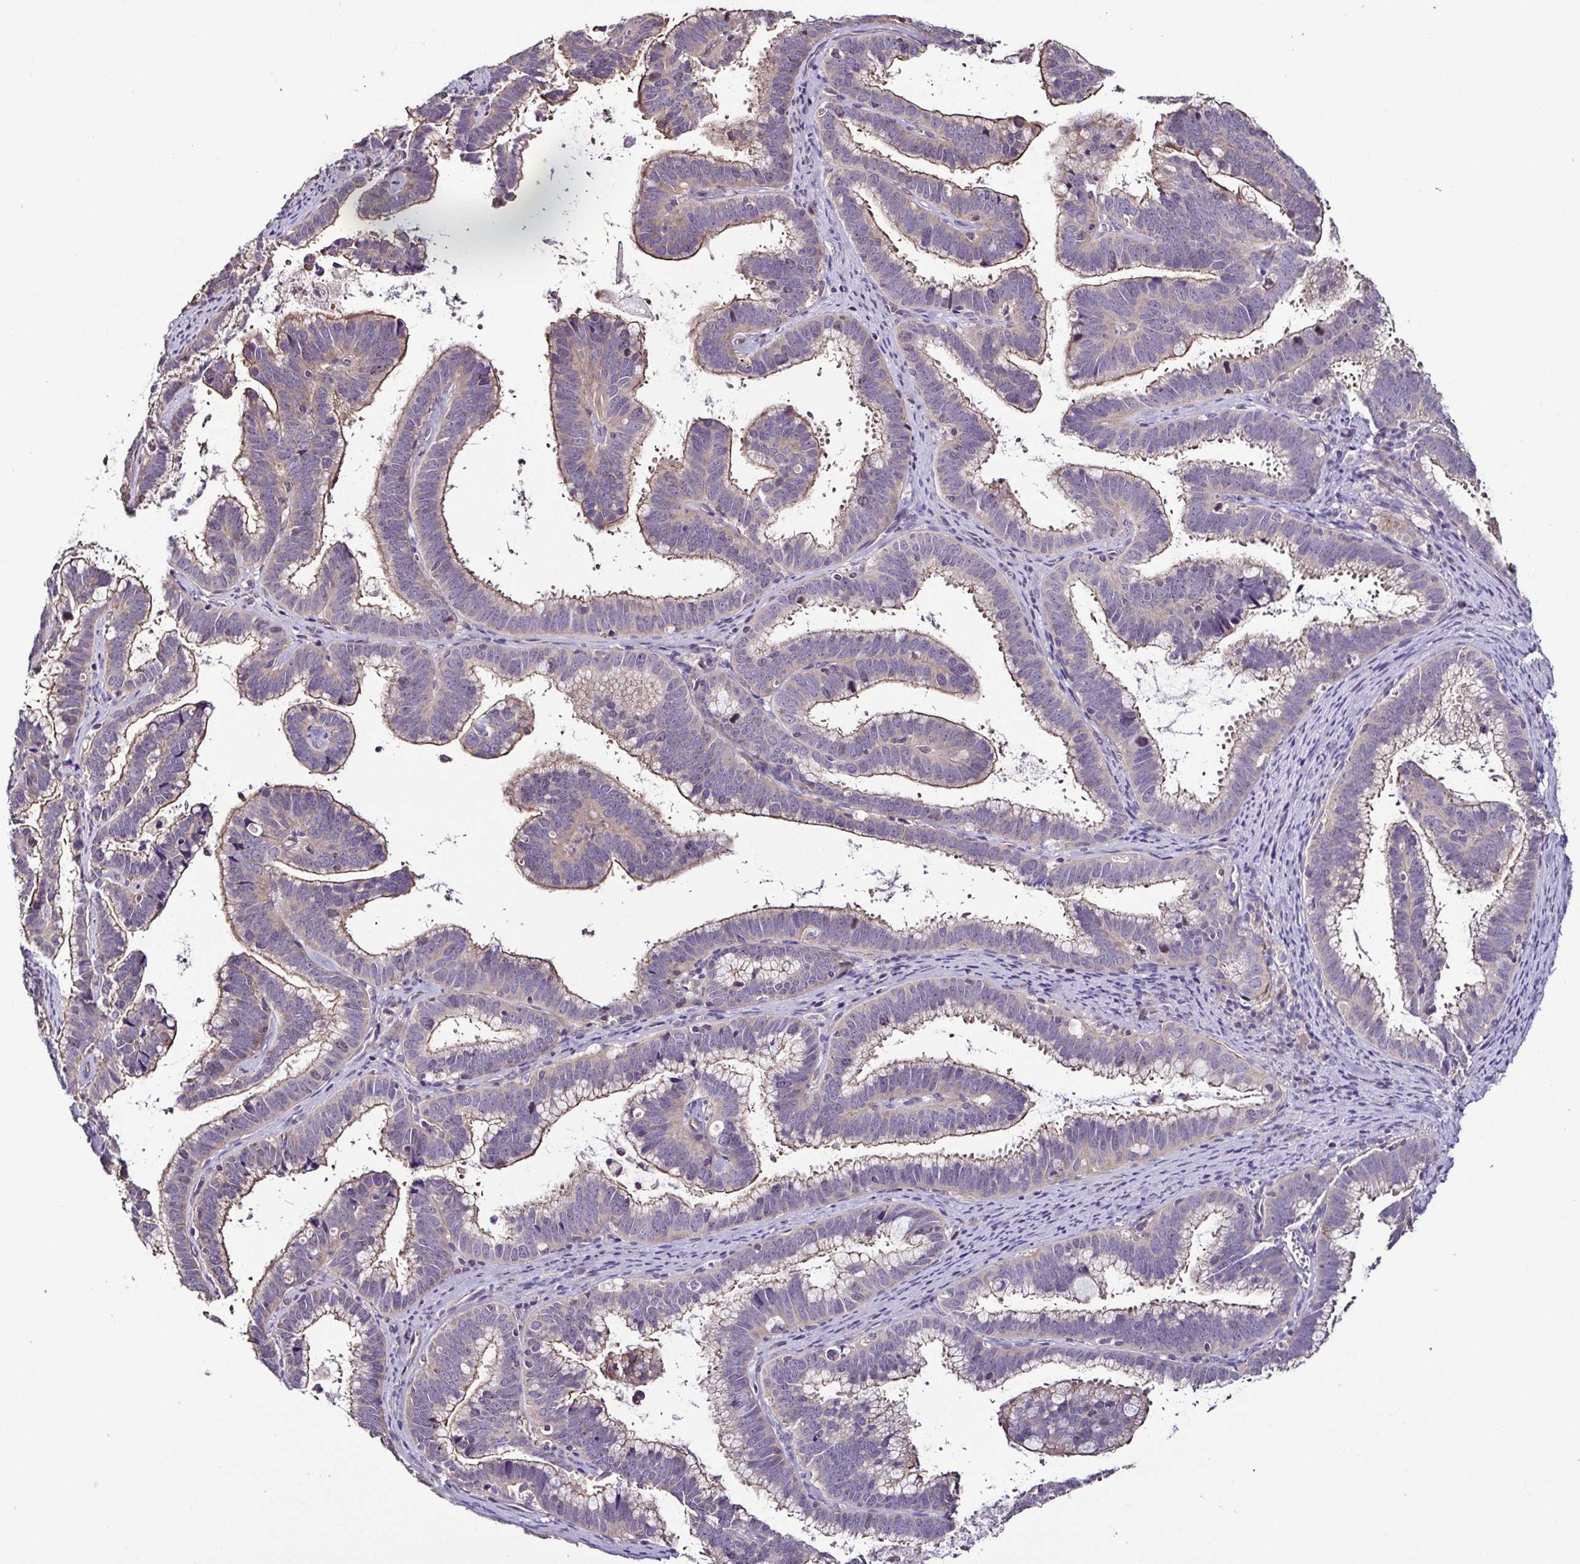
{"staining": {"intensity": "weak", "quantity": "25%-75%", "location": "cytoplasmic/membranous"}, "tissue": "cervical cancer", "cell_type": "Tumor cells", "image_type": "cancer", "snomed": [{"axis": "morphology", "description": "Adenocarcinoma, NOS"}, {"axis": "topography", "description": "Cervix"}], "caption": "Immunohistochemistry histopathology image of human cervical adenocarcinoma stained for a protein (brown), which exhibits low levels of weak cytoplasmic/membranous expression in about 25%-75% of tumor cells.", "gene": "LMOD2", "patient": {"sex": "female", "age": 61}}